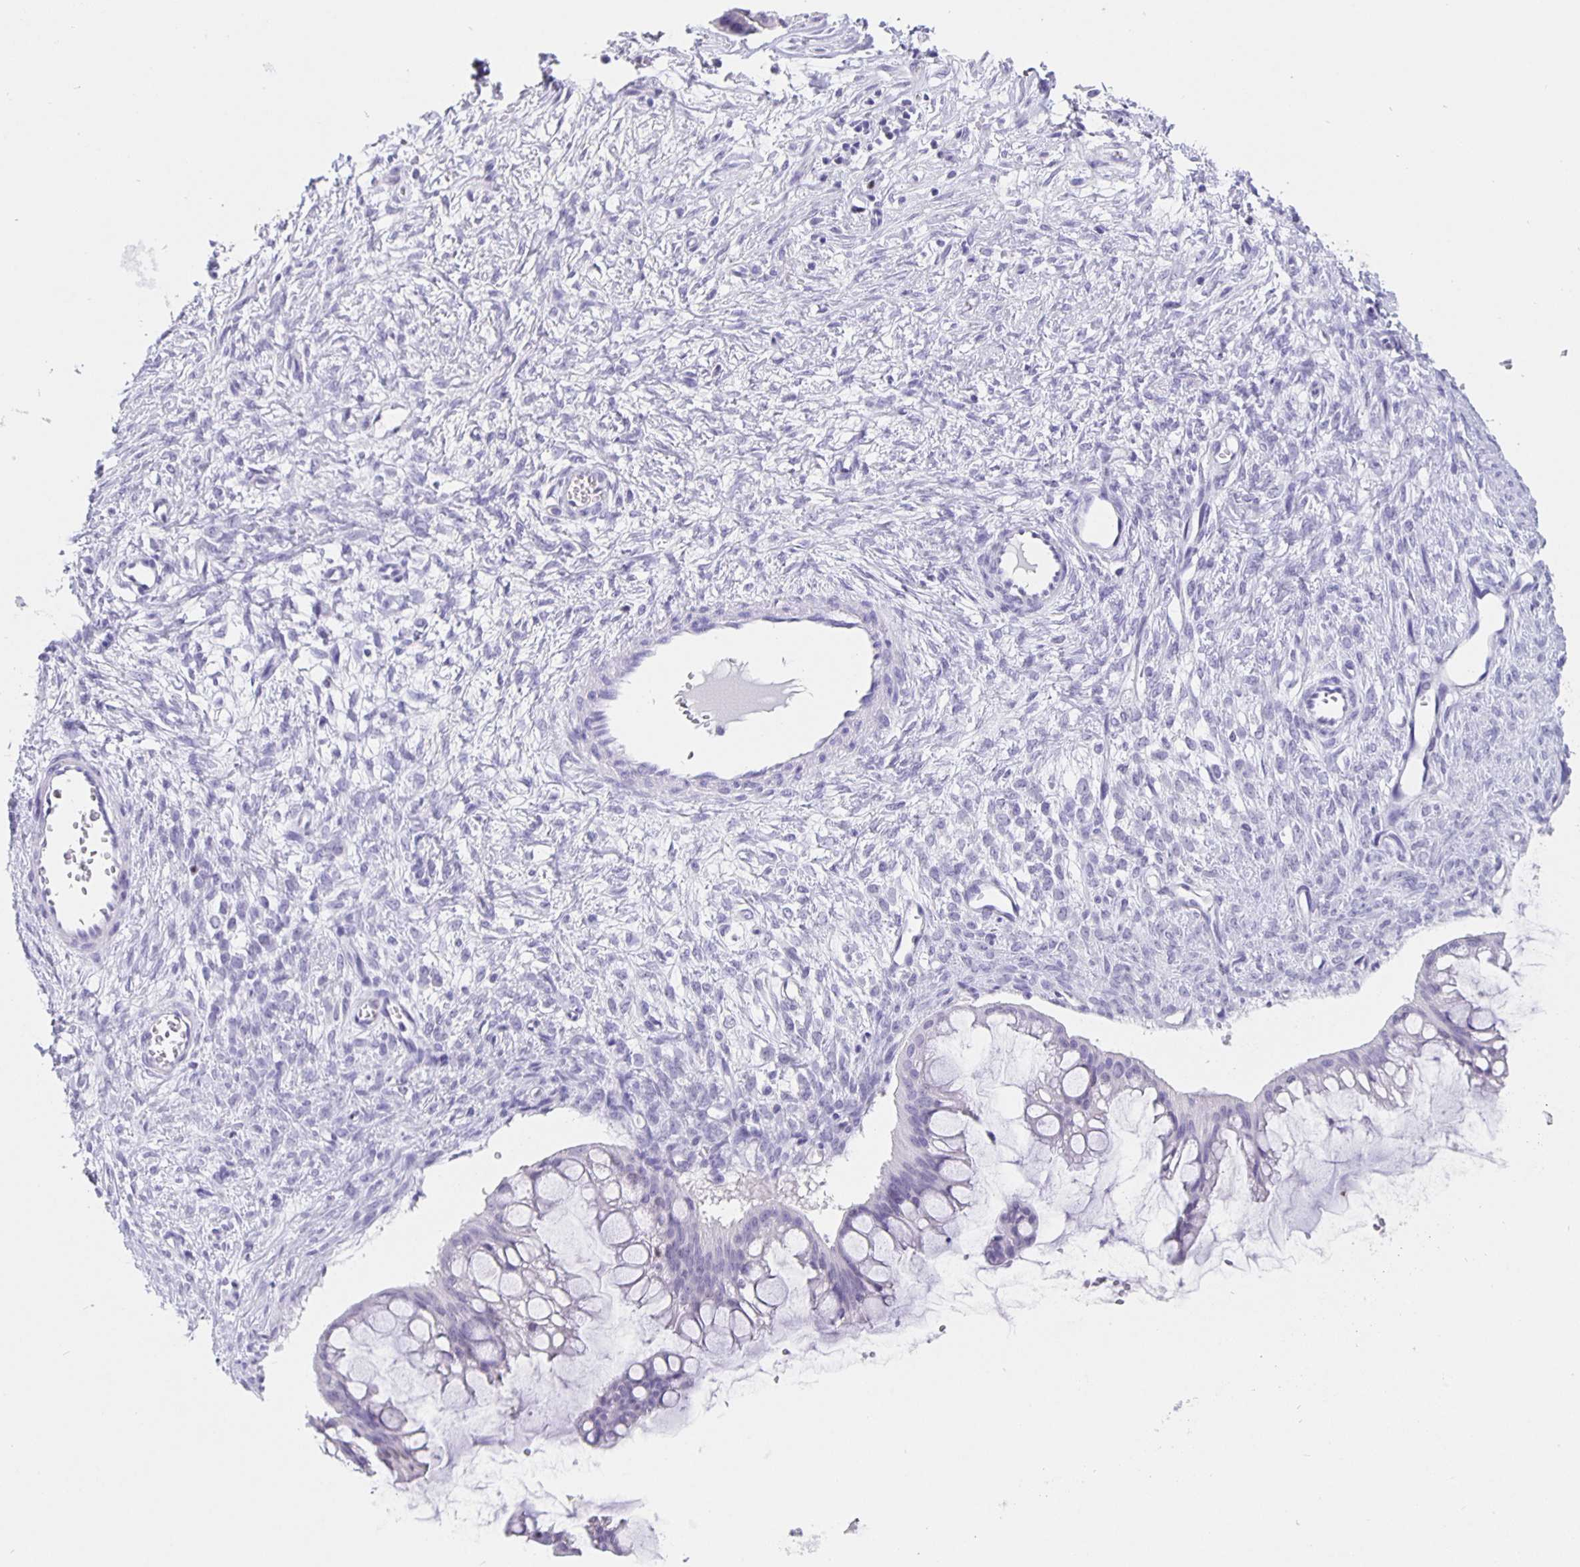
{"staining": {"intensity": "negative", "quantity": "none", "location": "none"}, "tissue": "ovarian cancer", "cell_type": "Tumor cells", "image_type": "cancer", "snomed": [{"axis": "morphology", "description": "Cystadenocarcinoma, mucinous, NOS"}, {"axis": "topography", "description": "Ovary"}], "caption": "Ovarian cancer (mucinous cystadenocarcinoma) was stained to show a protein in brown. There is no significant staining in tumor cells.", "gene": "SATB2", "patient": {"sex": "female", "age": 73}}